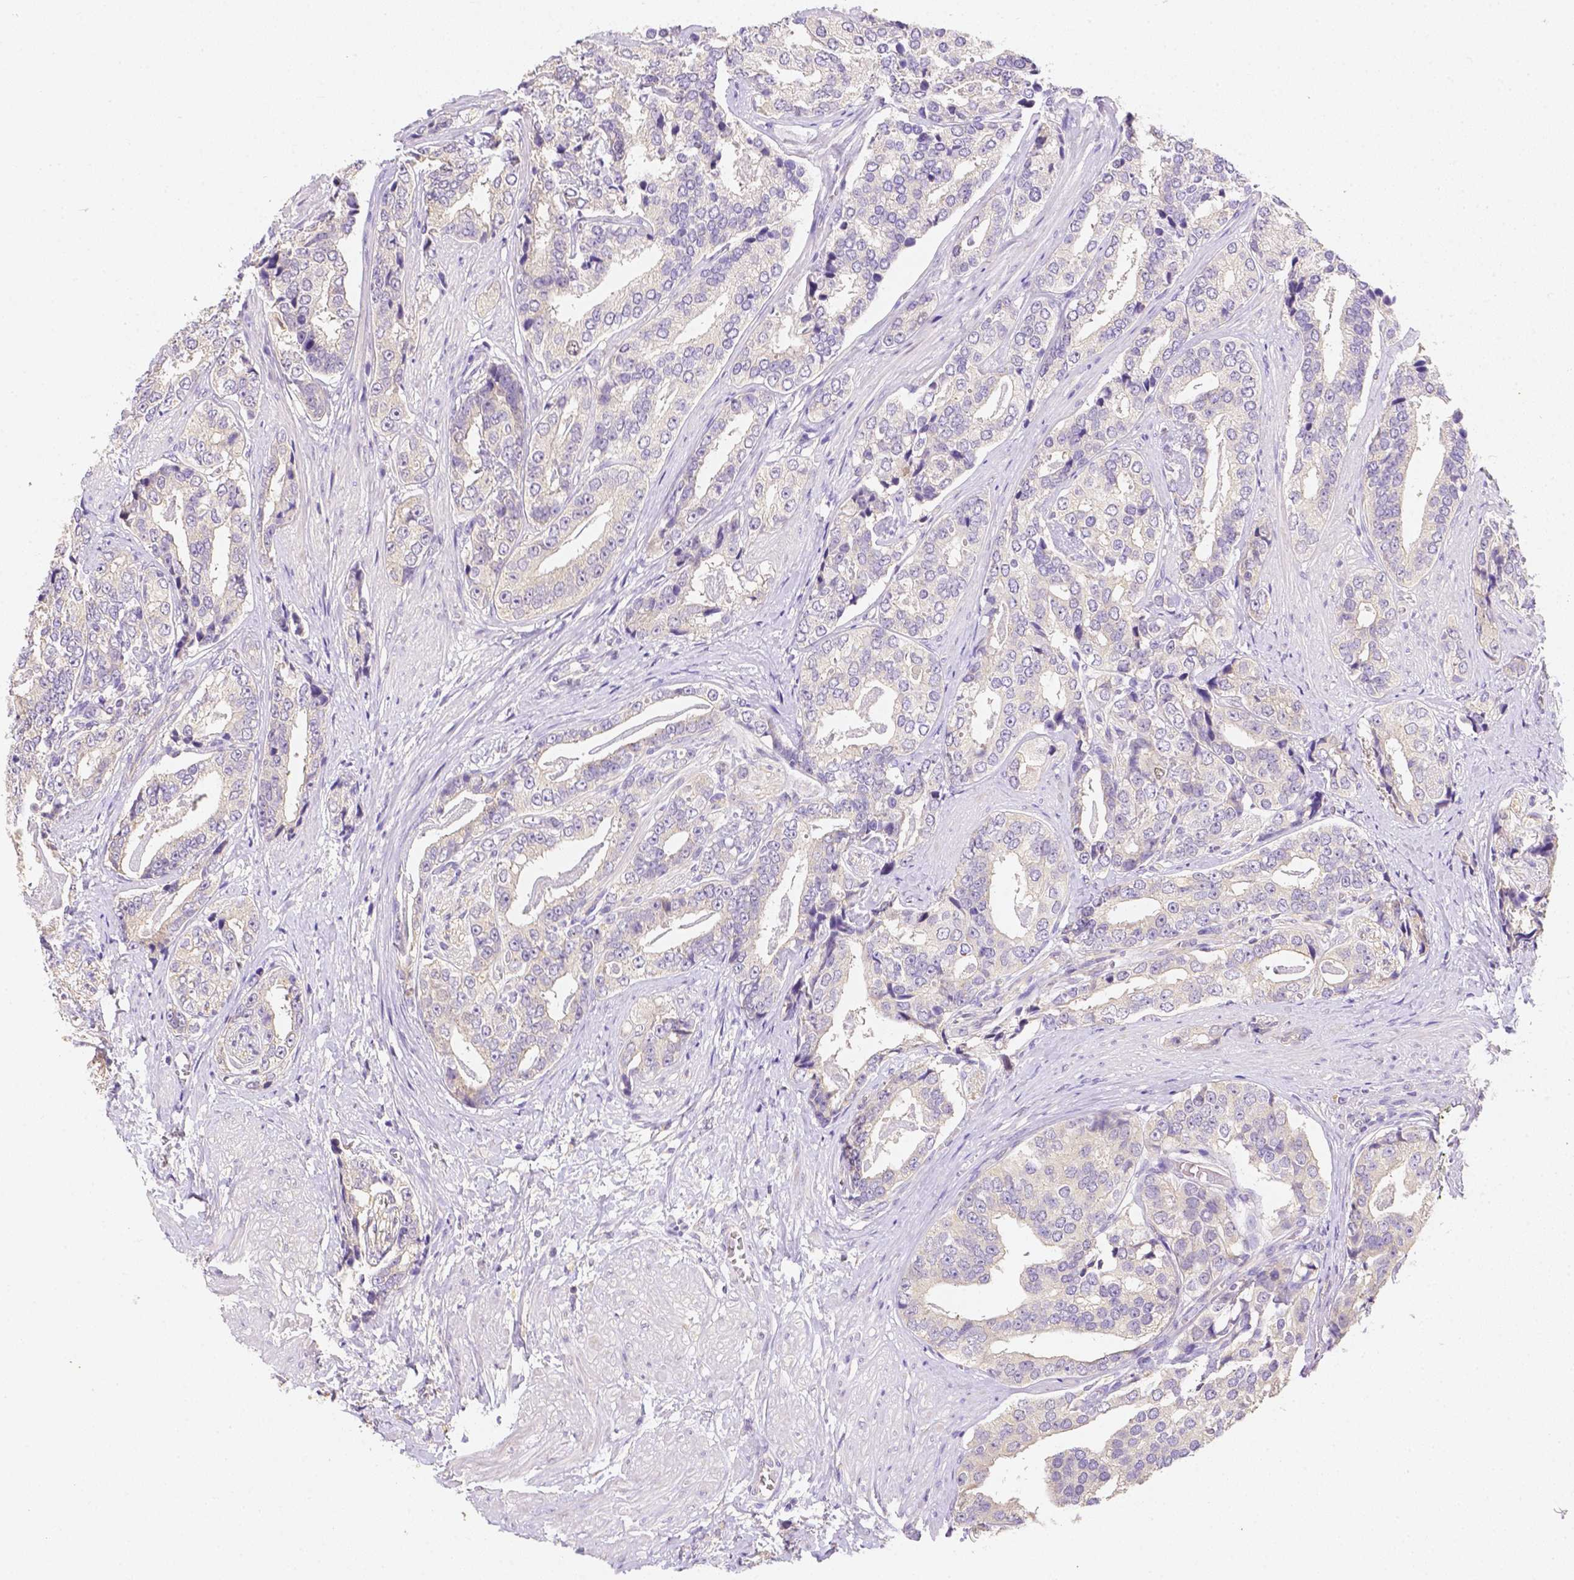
{"staining": {"intensity": "negative", "quantity": "none", "location": "none"}, "tissue": "prostate cancer", "cell_type": "Tumor cells", "image_type": "cancer", "snomed": [{"axis": "morphology", "description": "Adenocarcinoma, High grade"}, {"axis": "topography", "description": "Prostate"}], "caption": "IHC micrograph of neoplastic tissue: human prostate cancer (high-grade adenocarcinoma) stained with DAB exhibits no significant protein staining in tumor cells.", "gene": "C10orf67", "patient": {"sex": "male", "age": 71}}